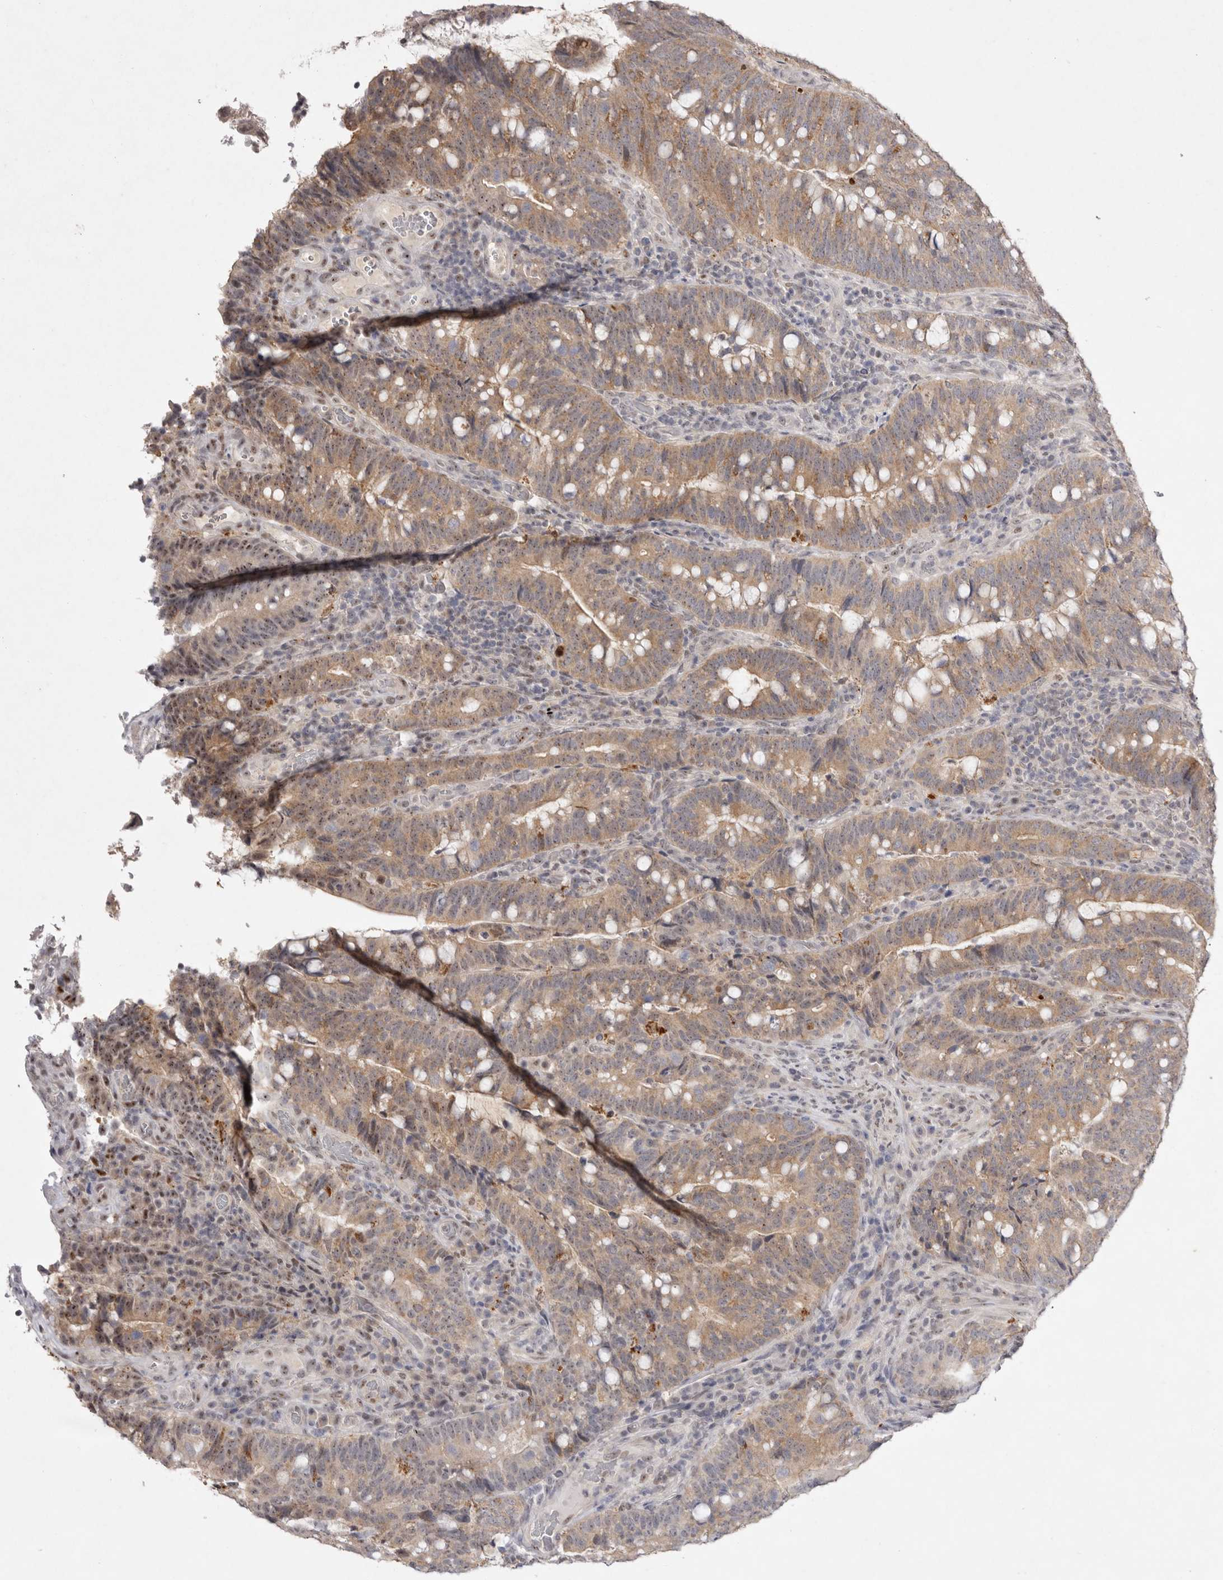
{"staining": {"intensity": "moderate", "quantity": ">75%", "location": "cytoplasmic/membranous,nuclear"}, "tissue": "colorectal cancer", "cell_type": "Tumor cells", "image_type": "cancer", "snomed": [{"axis": "morphology", "description": "Adenocarcinoma, NOS"}, {"axis": "topography", "description": "Colon"}], "caption": "A photomicrograph of adenocarcinoma (colorectal) stained for a protein reveals moderate cytoplasmic/membranous and nuclear brown staining in tumor cells.", "gene": "TADA1", "patient": {"sex": "female", "age": 66}}